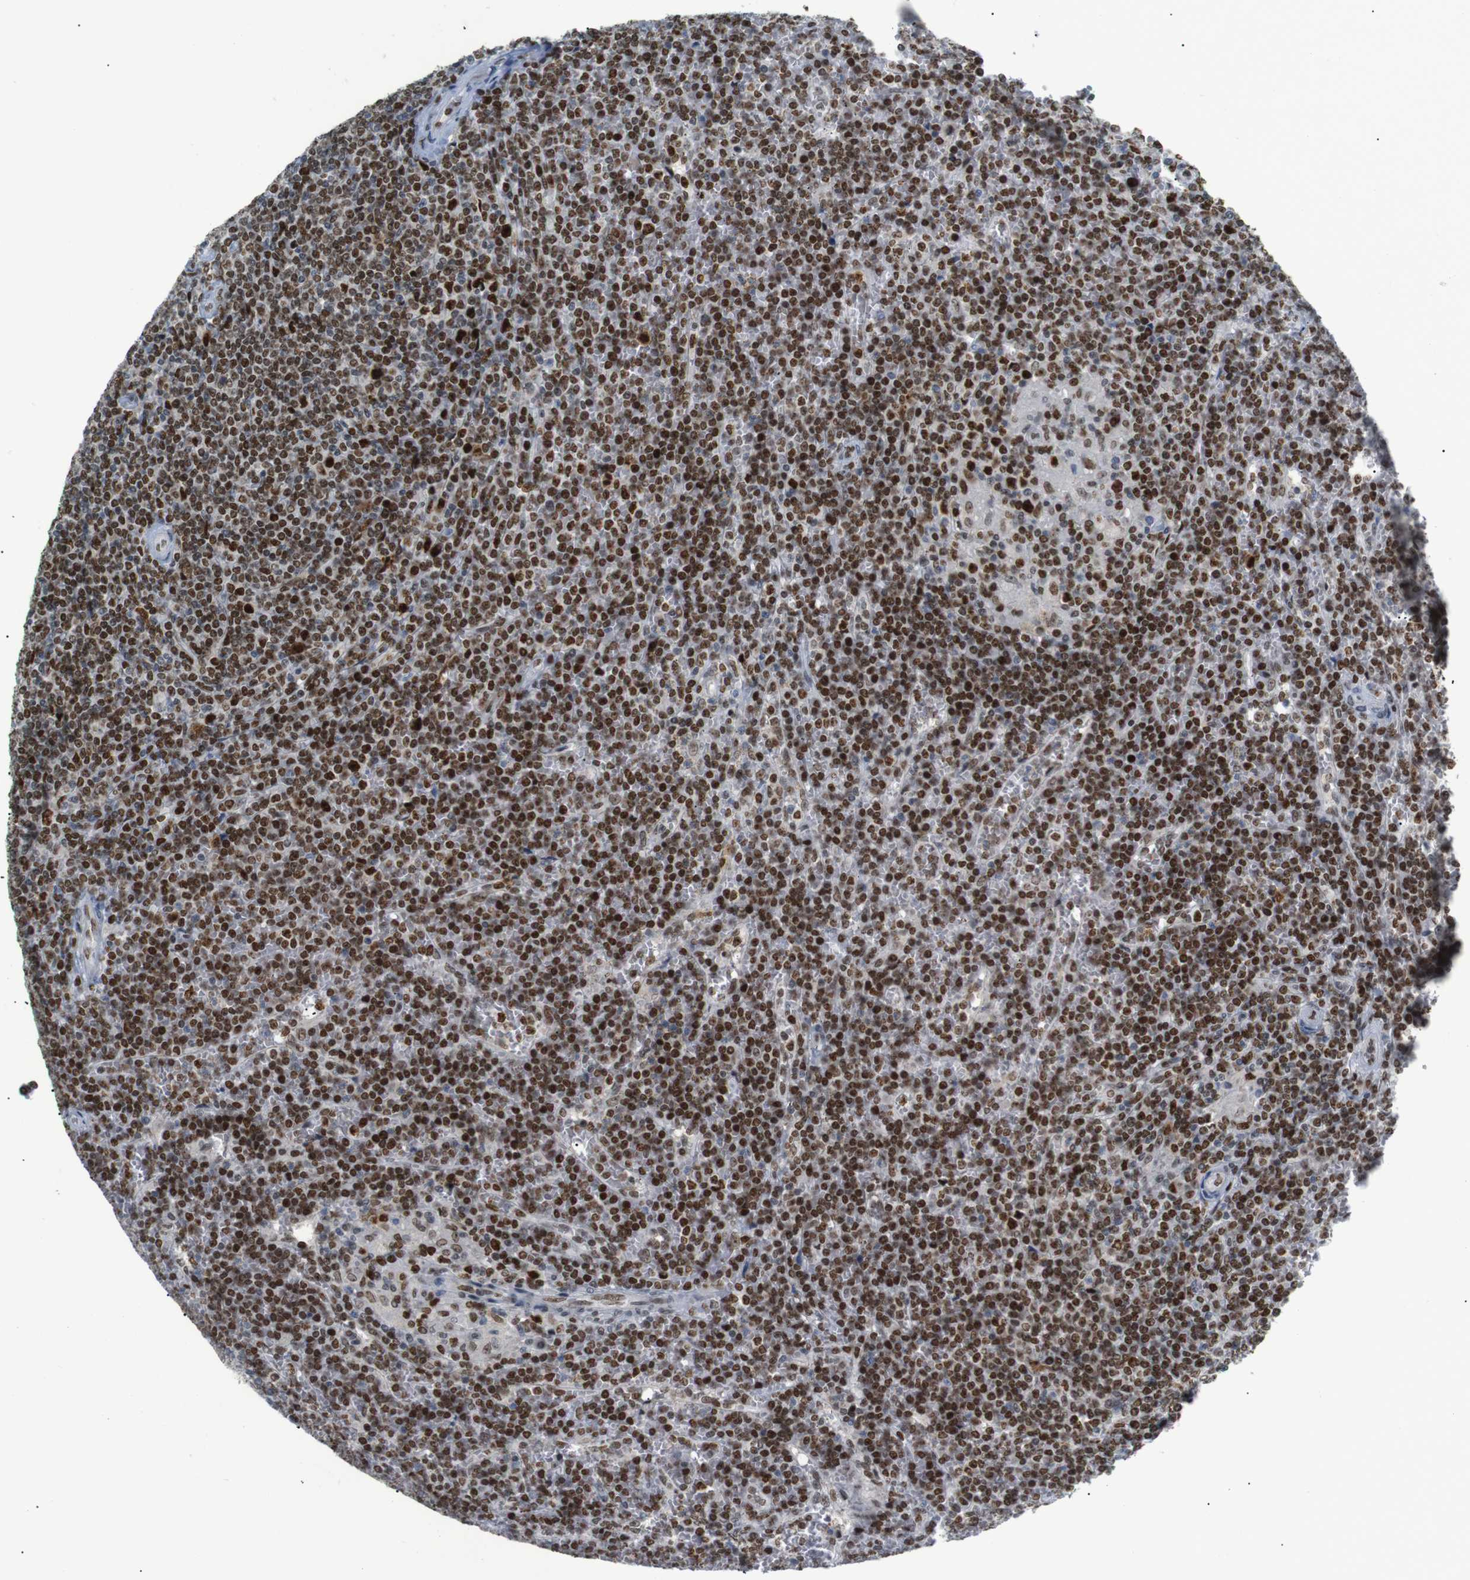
{"staining": {"intensity": "strong", "quantity": ">75%", "location": "nuclear"}, "tissue": "lymphoma", "cell_type": "Tumor cells", "image_type": "cancer", "snomed": [{"axis": "morphology", "description": "Malignant lymphoma, non-Hodgkin's type, Low grade"}, {"axis": "topography", "description": "Spleen"}], "caption": "Immunohistochemical staining of human lymphoma exhibits strong nuclear protein positivity in about >75% of tumor cells. Immunohistochemistry (ihc) stains the protein in brown and the nuclei are stained blue.", "gene": "RIOX2", "patient": {"sex": "female", "age": 19}}